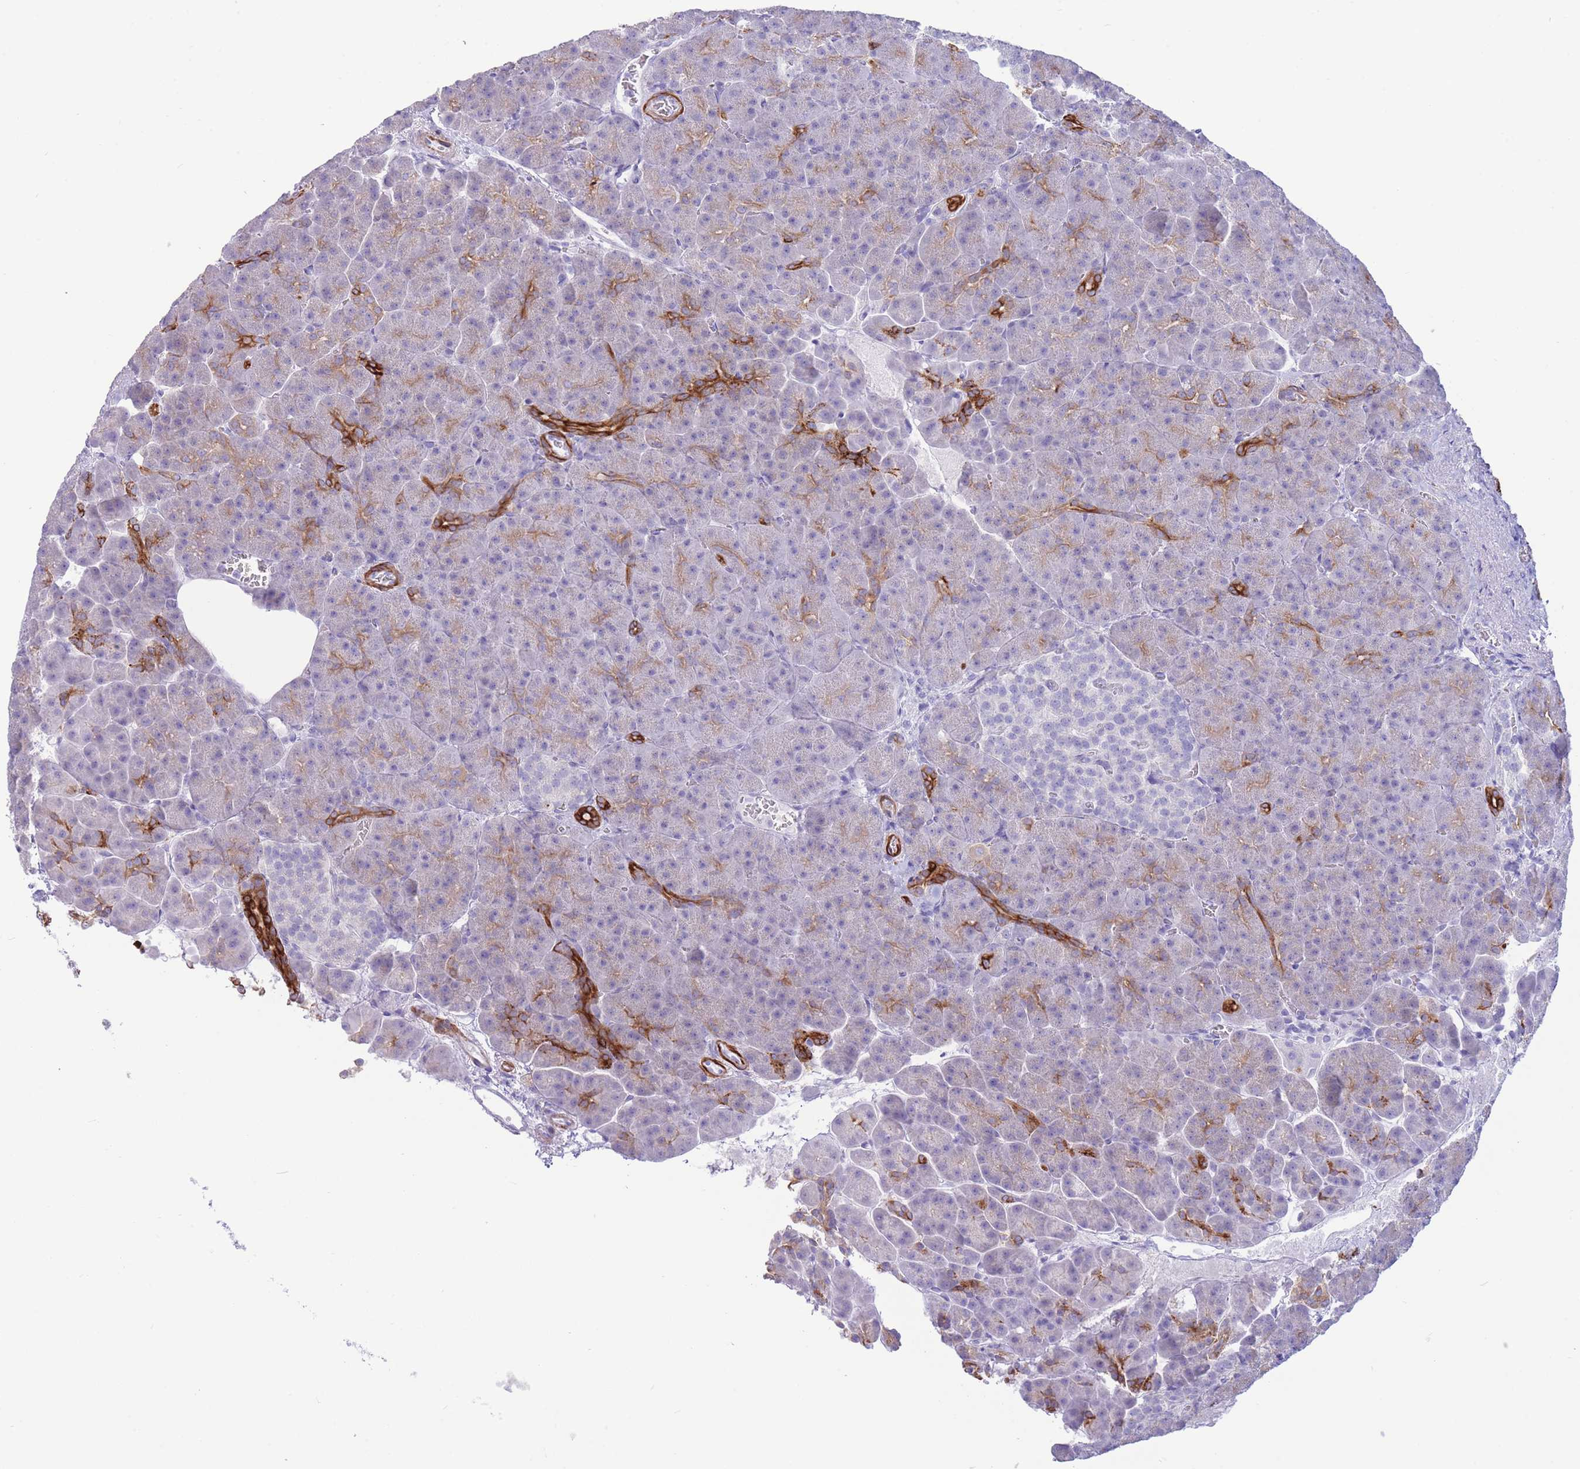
{"staining": {"intensity": "strong", "quantity": "<25%", "location": "cytoplasmic/membranous"}, "tissue": "pancreas", "cell_type": "Exocrine glandular cells", "image_type": "normal", "snomed": [{"axis": "morphology", "description": "Normal tissue, NOS"}, {"axis": "topography", "description": "Pancreas"}], "caption": "The image demonstrates staining of normal pancreas, revealing strong cytoplasmic/membranous protein positivity (brown color) within exocrine glandular cells.", "gene": "VWA8", "patient": {"sex": "female", "age": 74}}